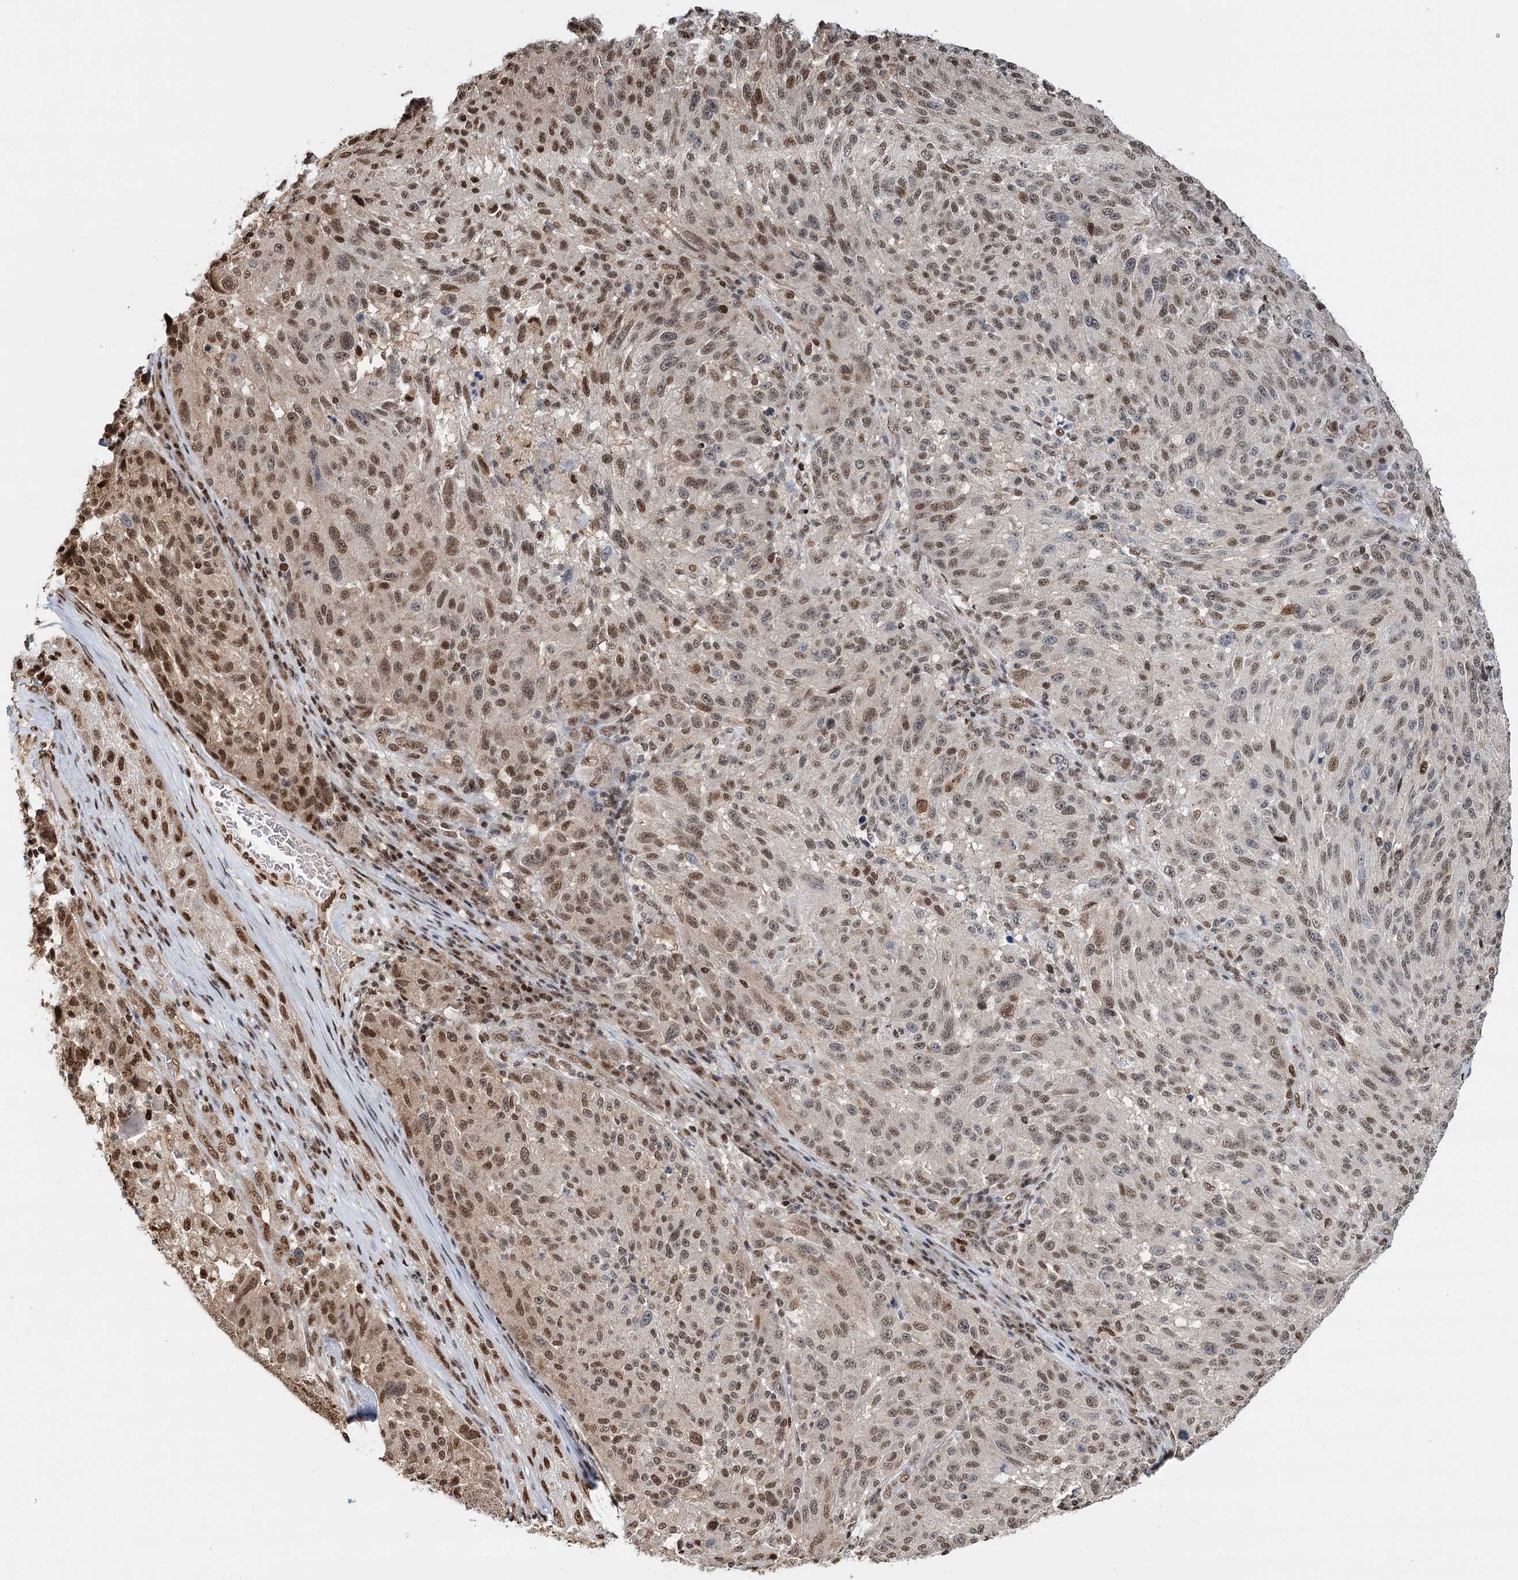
{"staining": {"intensity": "moderate", "quantity": "25%-75%", "location": "nuclear"}, "tissue": "melanoma", "cell_type": "Tumor cells", "image_type": "cancer", "snomed": [{"axis": "morphology", "description": "Malignant melanoma, NOS"}, {"axis": "topography", "description": "Skin"}], "caption": "A high-resolution image shows immunohistochemistry staining of malignant melanoma, which shows moderate nuclear expression in about 25%-75% of tumor cells.", "gene": "RPS27A", "patient": {"sex": "male", "age": 53}}